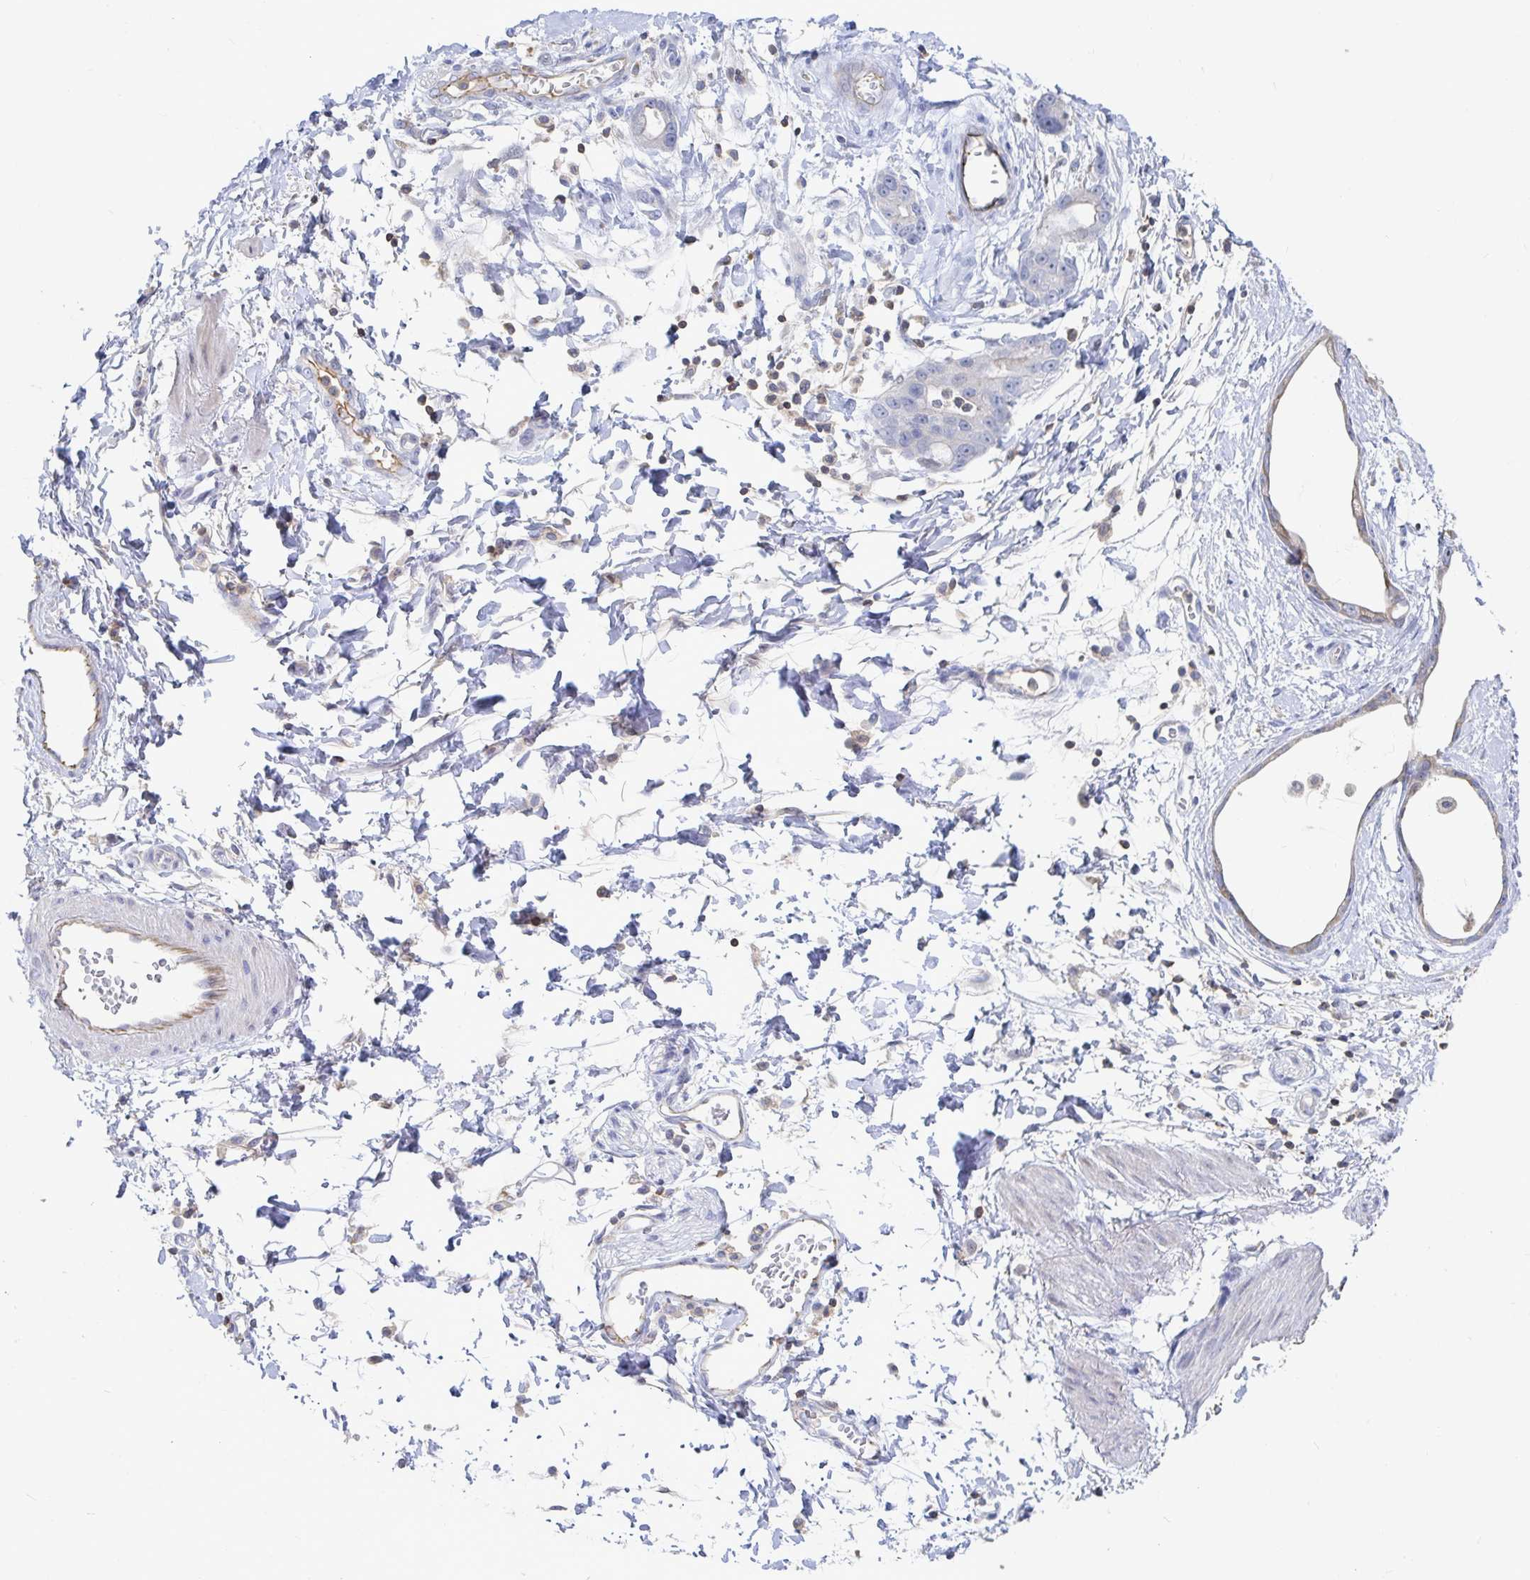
{"staining": {"intensity": "negative", "quantity": "none", "location": "none"}, "tissue": "stomach cancer", "cell_type": "Tumor cells", "image_type": "cancer", "snomed": [{"axis": "morphology", "description": "Adenocarcinoma, NOS"}, {"axis": "topography", "description": "Stomach"}], "caption": "Stomach cancer was stained to show a protein in brown. There is no significant staining in tumor cells. (DAB immunohistochemistry with hematoxylin counter stain).", "gene": "PIK3CD", "patient": {"sex": "male", "age": 55}}